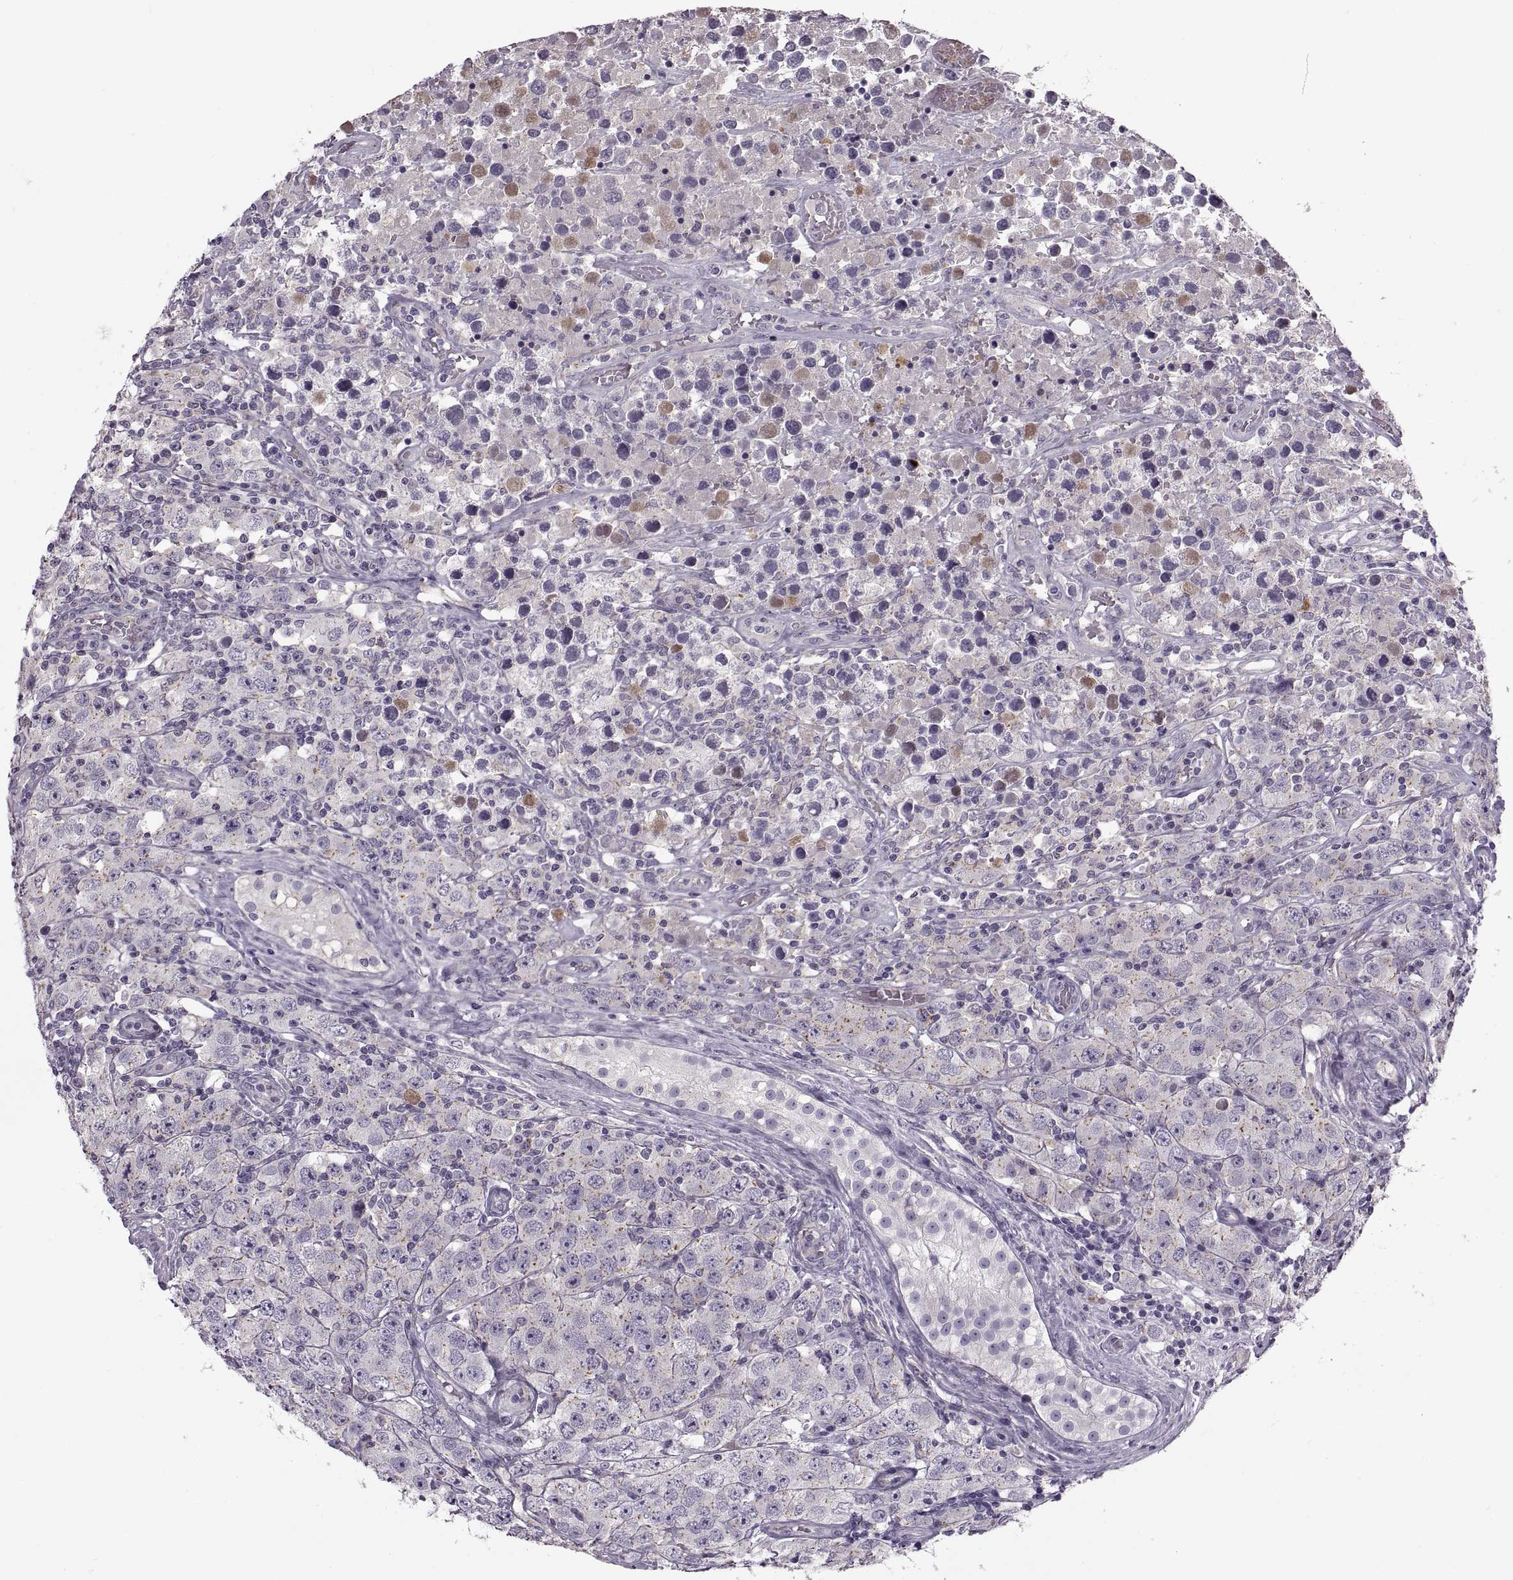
{"staining": {"intensity": "negative", "quantity": "none", "location": "none"}, "tissue": "testis cancer", "cell_type": "Tumor cells", "image_type": "cancer", "snomed": [{"axis": "morphology", "description": "Seminoma, NOS"}, {"axis": "topography", "description": "Testis"}], "caption": "High magnification brightfield microscopy of testis cancer stained with DAB (3,3'-diaminobenzidine) (brown) and counterstained with hematoxylin (blue): tumor cells show no significant staining.", "gene": "RSPH6A", "patient": {"sex": "male", "age": 52}}